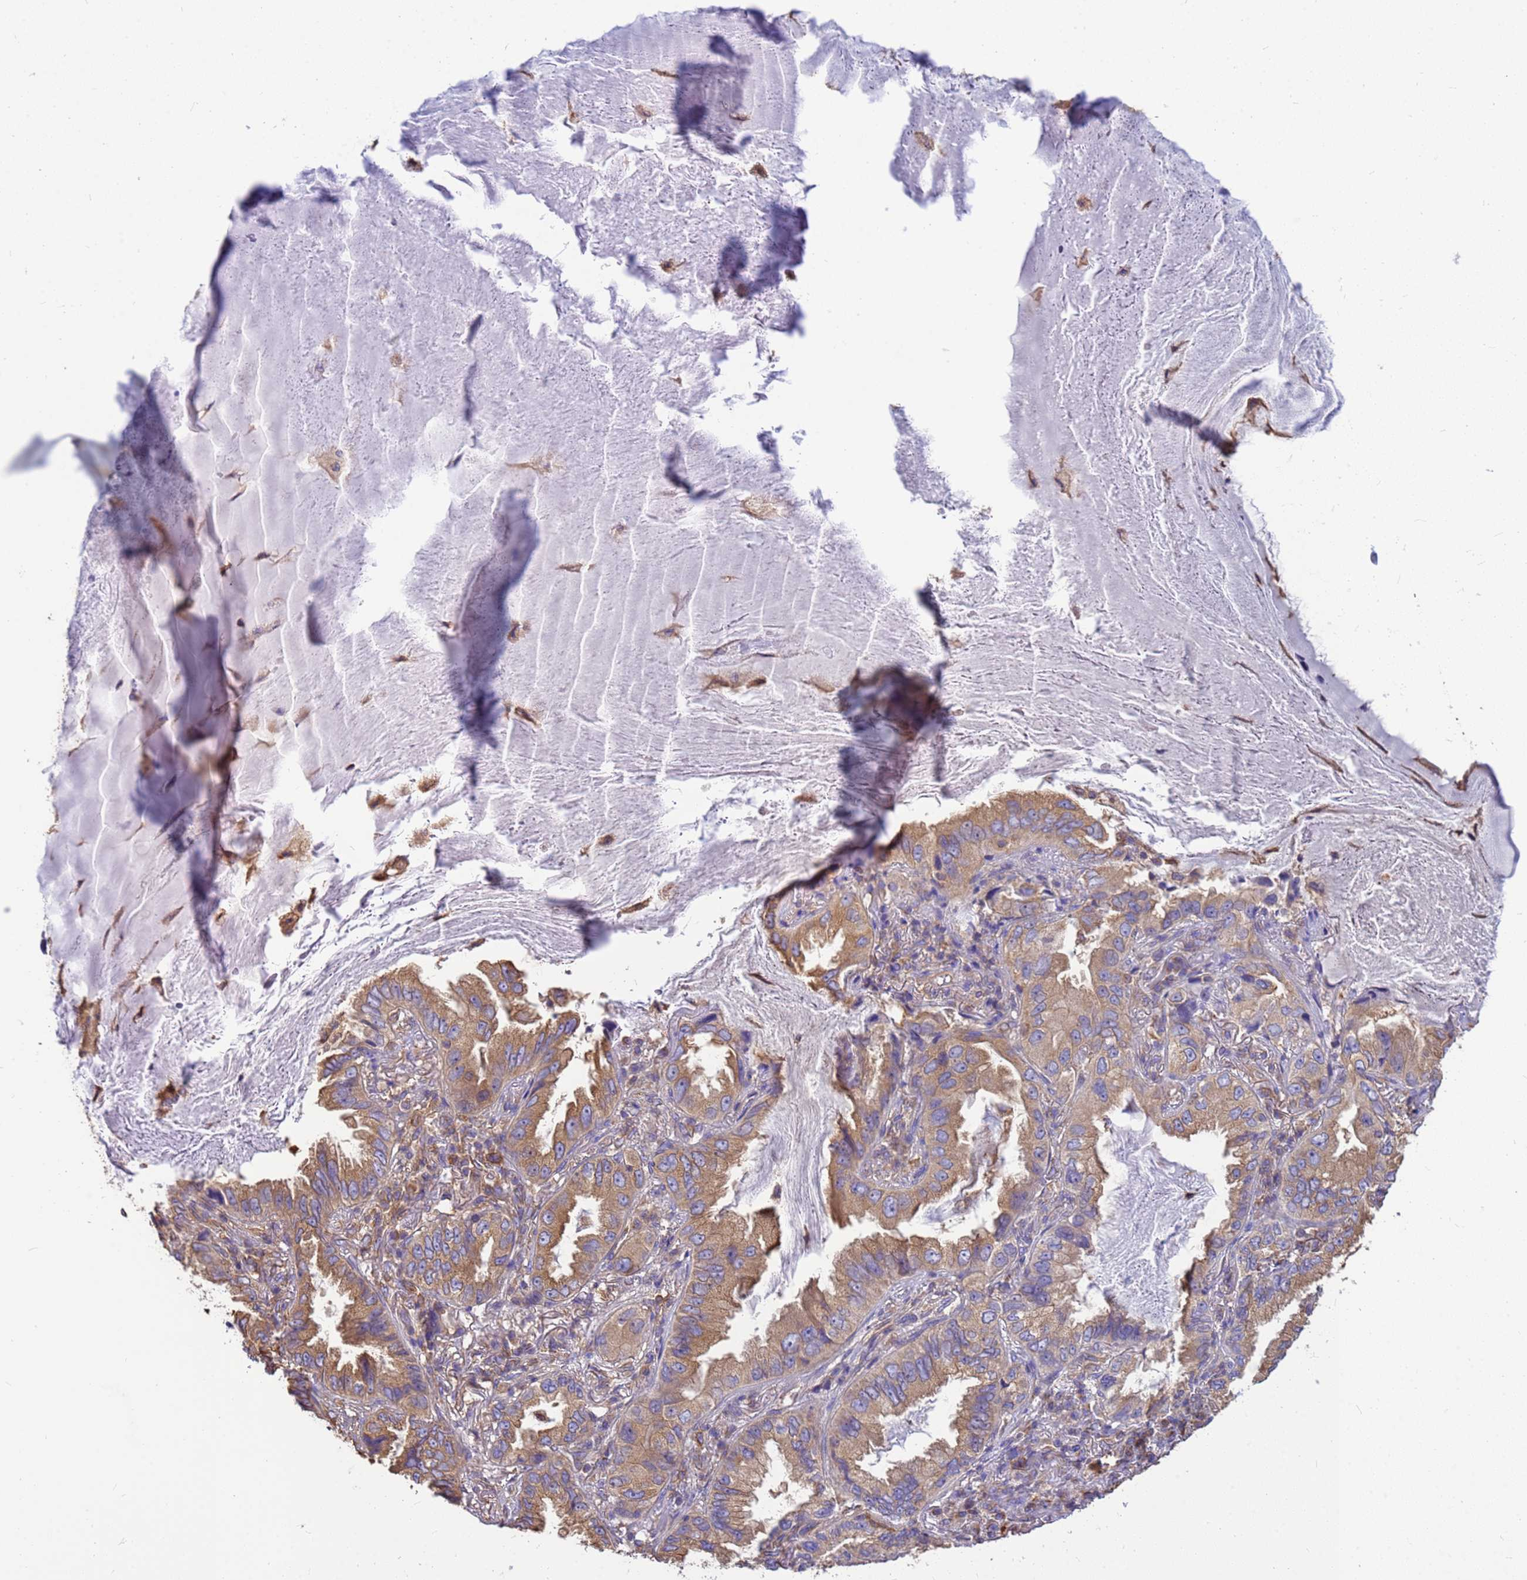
{"staining": {"intensity": "moderate", "quantity": "25%-75%", "location": "cytoplasmic/membranous"}, "tissue": "lung cancer", "cell_type": "Tumor cells", "image_type": "cancer", "snomed": [{"axis": "morphology", "description": "Adenocarcinoma, NOS"}, {"axis": "topography", "description": "Lung"}], "caption": "The immunohistochemical stain labels moderate cytoplasmic/membranous positivity in tumor cells of lung cancer (adenocarcinoma) tissue. The staining was performed using DAB (3,3'-diaminobenzidine), with brown indicating positive protein expression. Nuclei are stained blue with hematoxylin.", "gene": "TUBB1", "patient": {"sex": "female", "age": 69}}